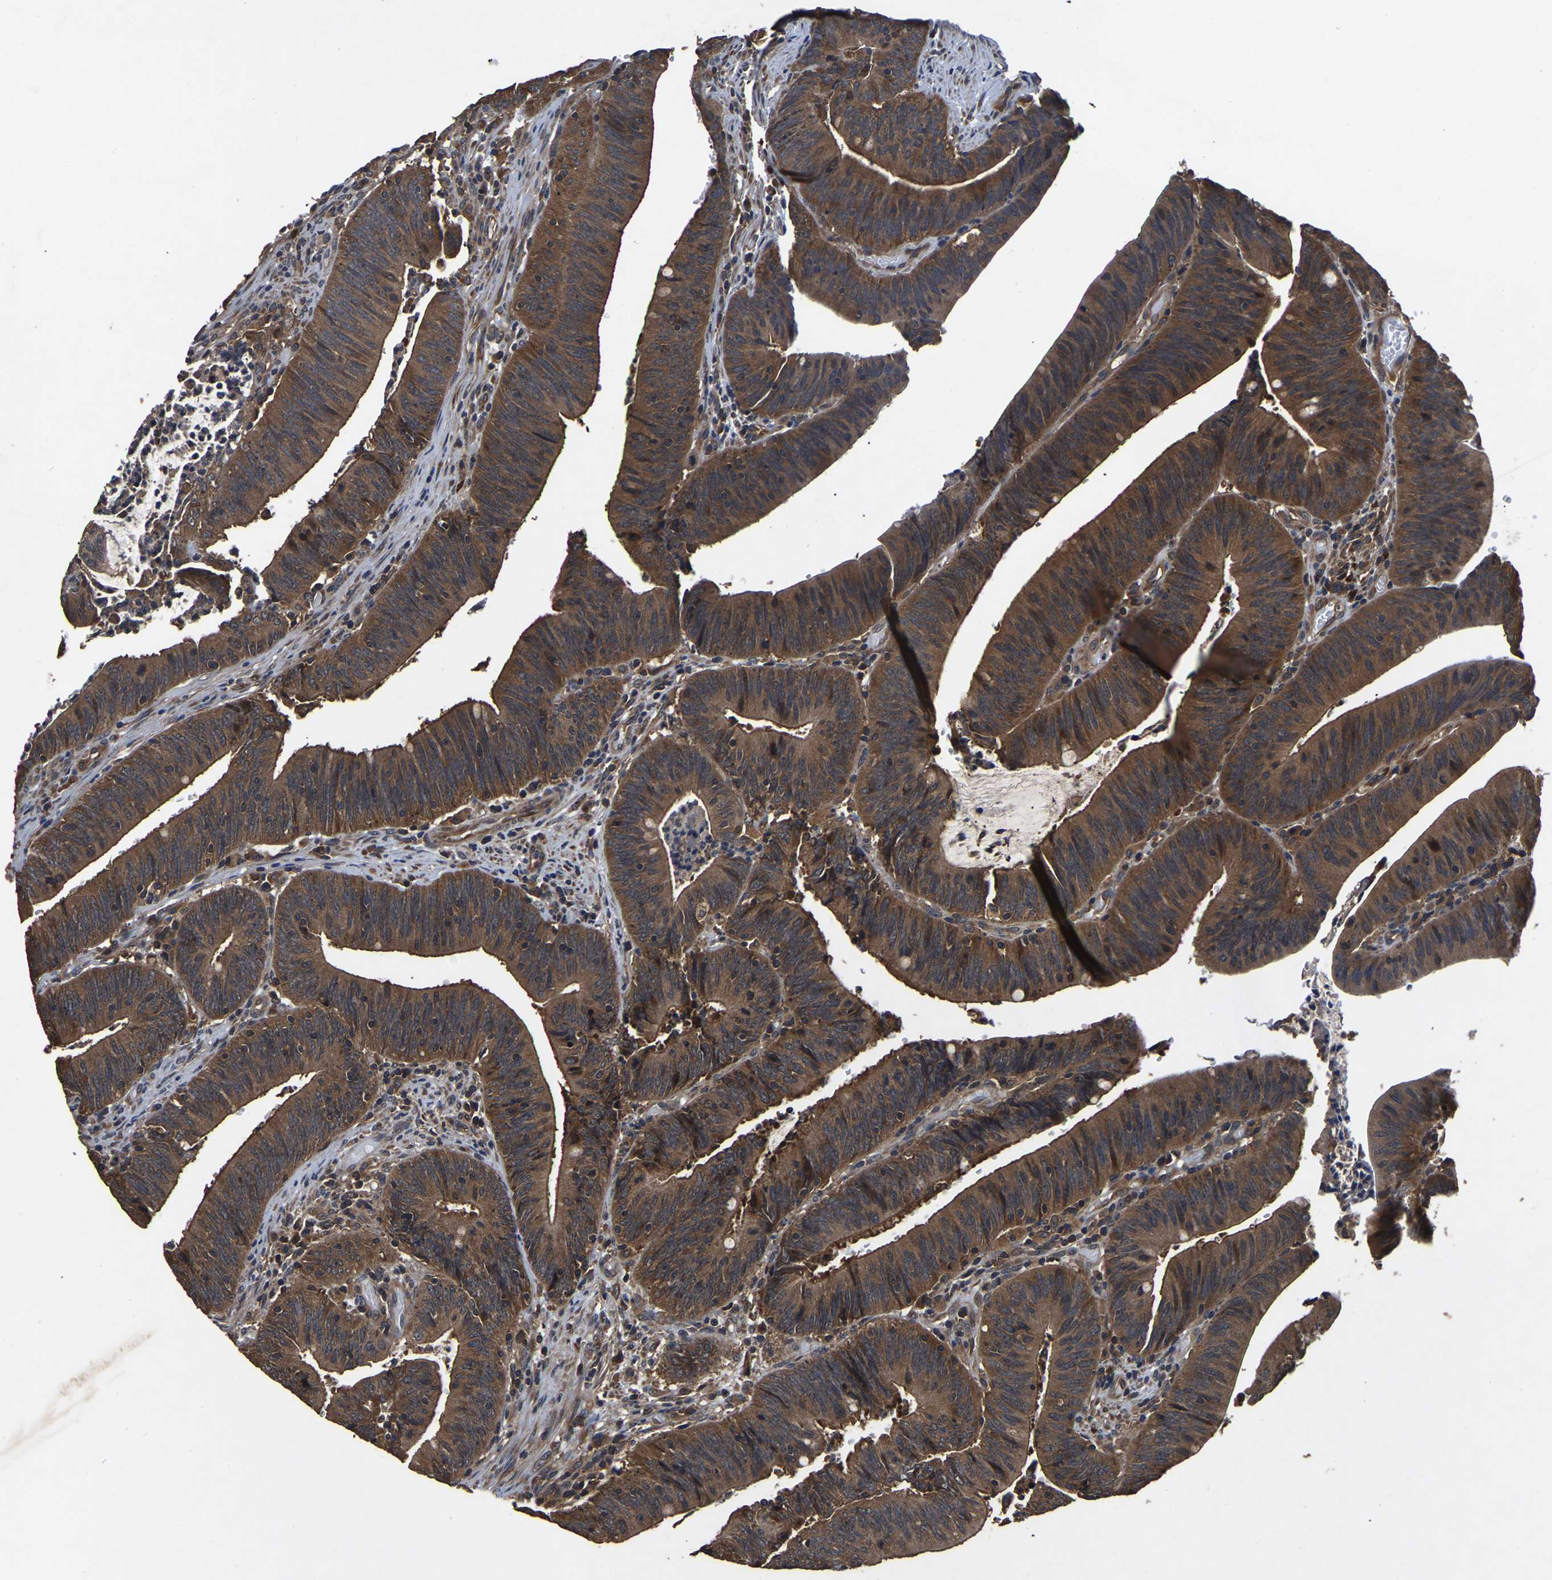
{"staining": {"intensity": "strong", "quantity": ">75%", "location": "cytoplasmic/membranous"}, "tissue": "colorectal cancer", "cell_type": "Tumor cells", "image_type": "cancer", "snomed": [{"axis": "morphology", "description": "Normal tissue, NOS"}, {"axis": "morphology", "description": "Adenocarcinoma, NOS"}, {"axis": "topography", "description": "Rectum"}], "caption": "The image shows a brown stain indicating the presence of a protein in the cytoplasmic/membranous of tumor cells in colorectal adenocarcinoma.", "gene": "CRYZL1", "patient": {"sex": "female", "age": 66}}